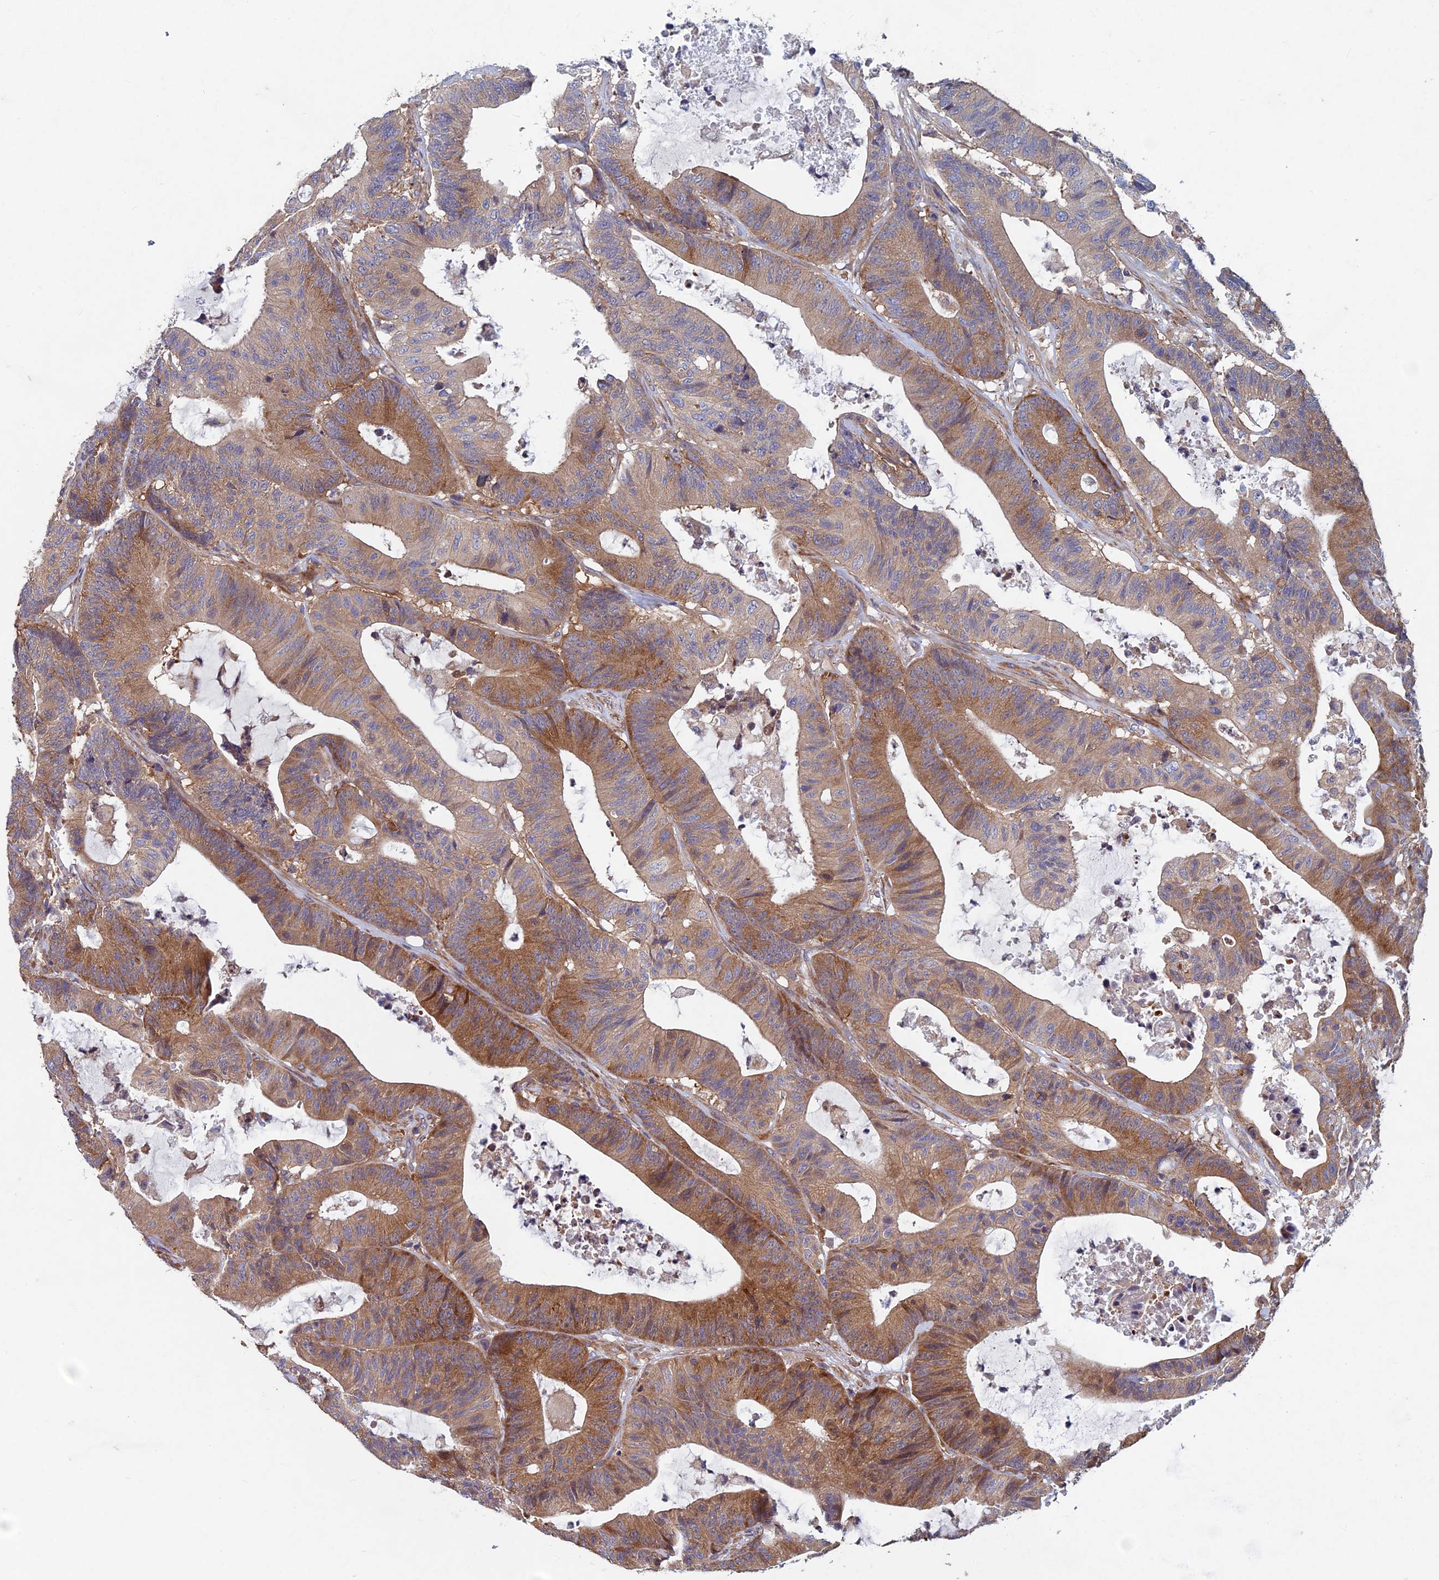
{"staining": {"intensity": "moderate", "quantity": ">75%", "location": "cytoplasmic/membranous"}, "tissue": "colorectal cancer", "cell_type": "Tumor cells", "image_type": "cancer", "snomed": [{"axis": "morphology", "description": "Adenocarcinoma, NOS"}, {"axis": "topography", "description": "Colon"}], "caption": "Adenocarcinoma (colorectal) was stained to show a protein in brown. There is medium levels of moderate cytoplasmic/membranous positivity in about >75% of tumor cells.", "gene": "NCAPG", "patient": {"sex": "female", "age": 84}}